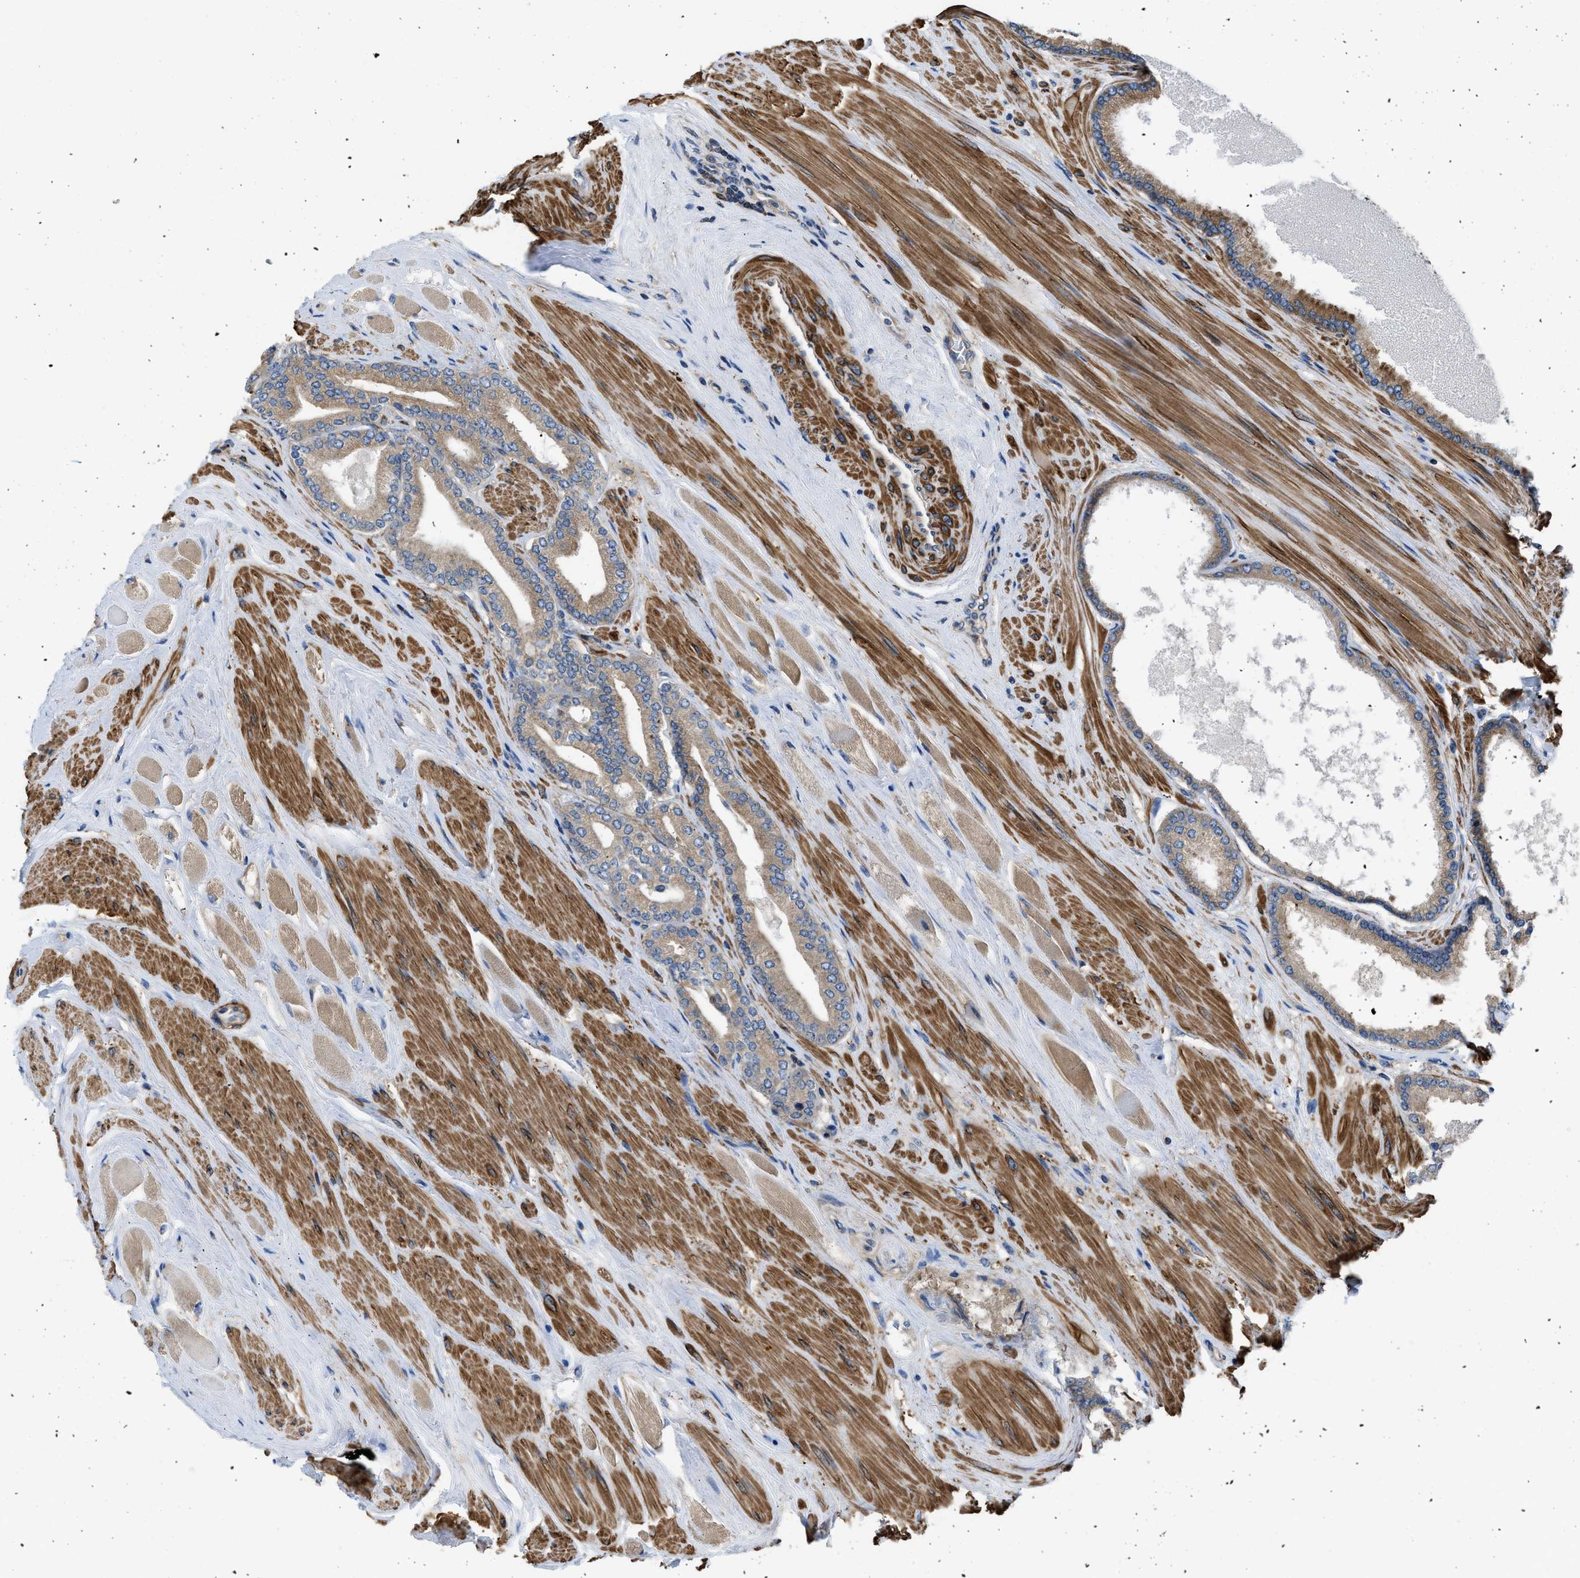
{"staining": {"intensity": "moderate", "quantity": ">75%", "location": "cytoplasmic/membranous"}, "tissue": "prostate cancer", "cell_type": "Tumor cells", "image_type": "cancer", "snomed": [{"axis": "morphology", "description": "Adenocarcinoma, High grade"}, {"axis": "topography", "description": "Prostate"}], "caption": "Tumor cells exhibit moderate cytoplasmic/membranous expression in about >75% of cells in high-grade adenocarcinoma (prostate).", "gene": "CHKB", "patient": {"sex": "male", "age": 61}}